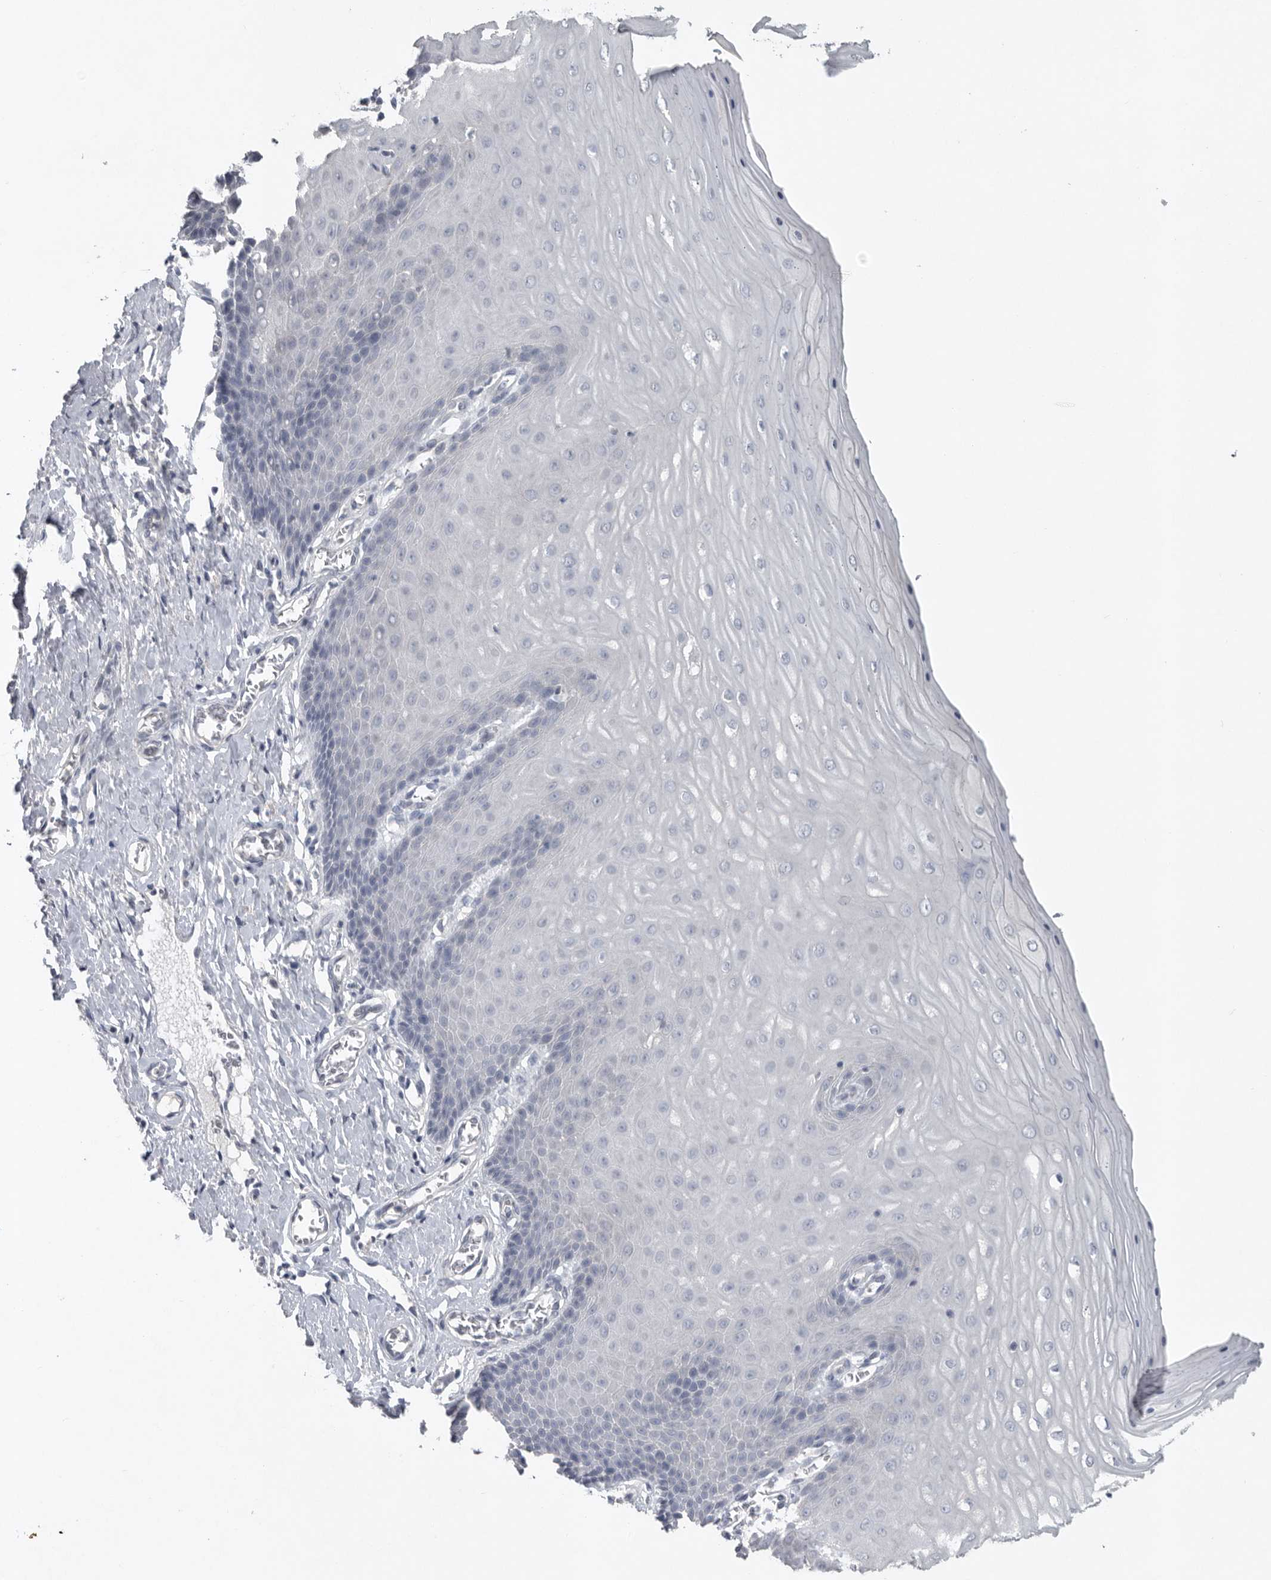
{"staining": {"intensity": "negative", "quantity": "none", "location": "none"}, "tissue": "cervix", "cell_type": "Glandular cells", "image_type": "normal", "snomed": [{"axis": "morphology", "description": "Normal tissue, NOS"}, {"axis": "topography", "description": "Cervix"}], "caption": "High magnification brightfield microscopy of normal cervix stained with DAB (3,3'-diaminobenzidine) (brown) and counterstained with hematoxylin (blue): glandular cells show no significant expression.", "gene": "REG4", "patient": {"sex": "female", "age": 55}}